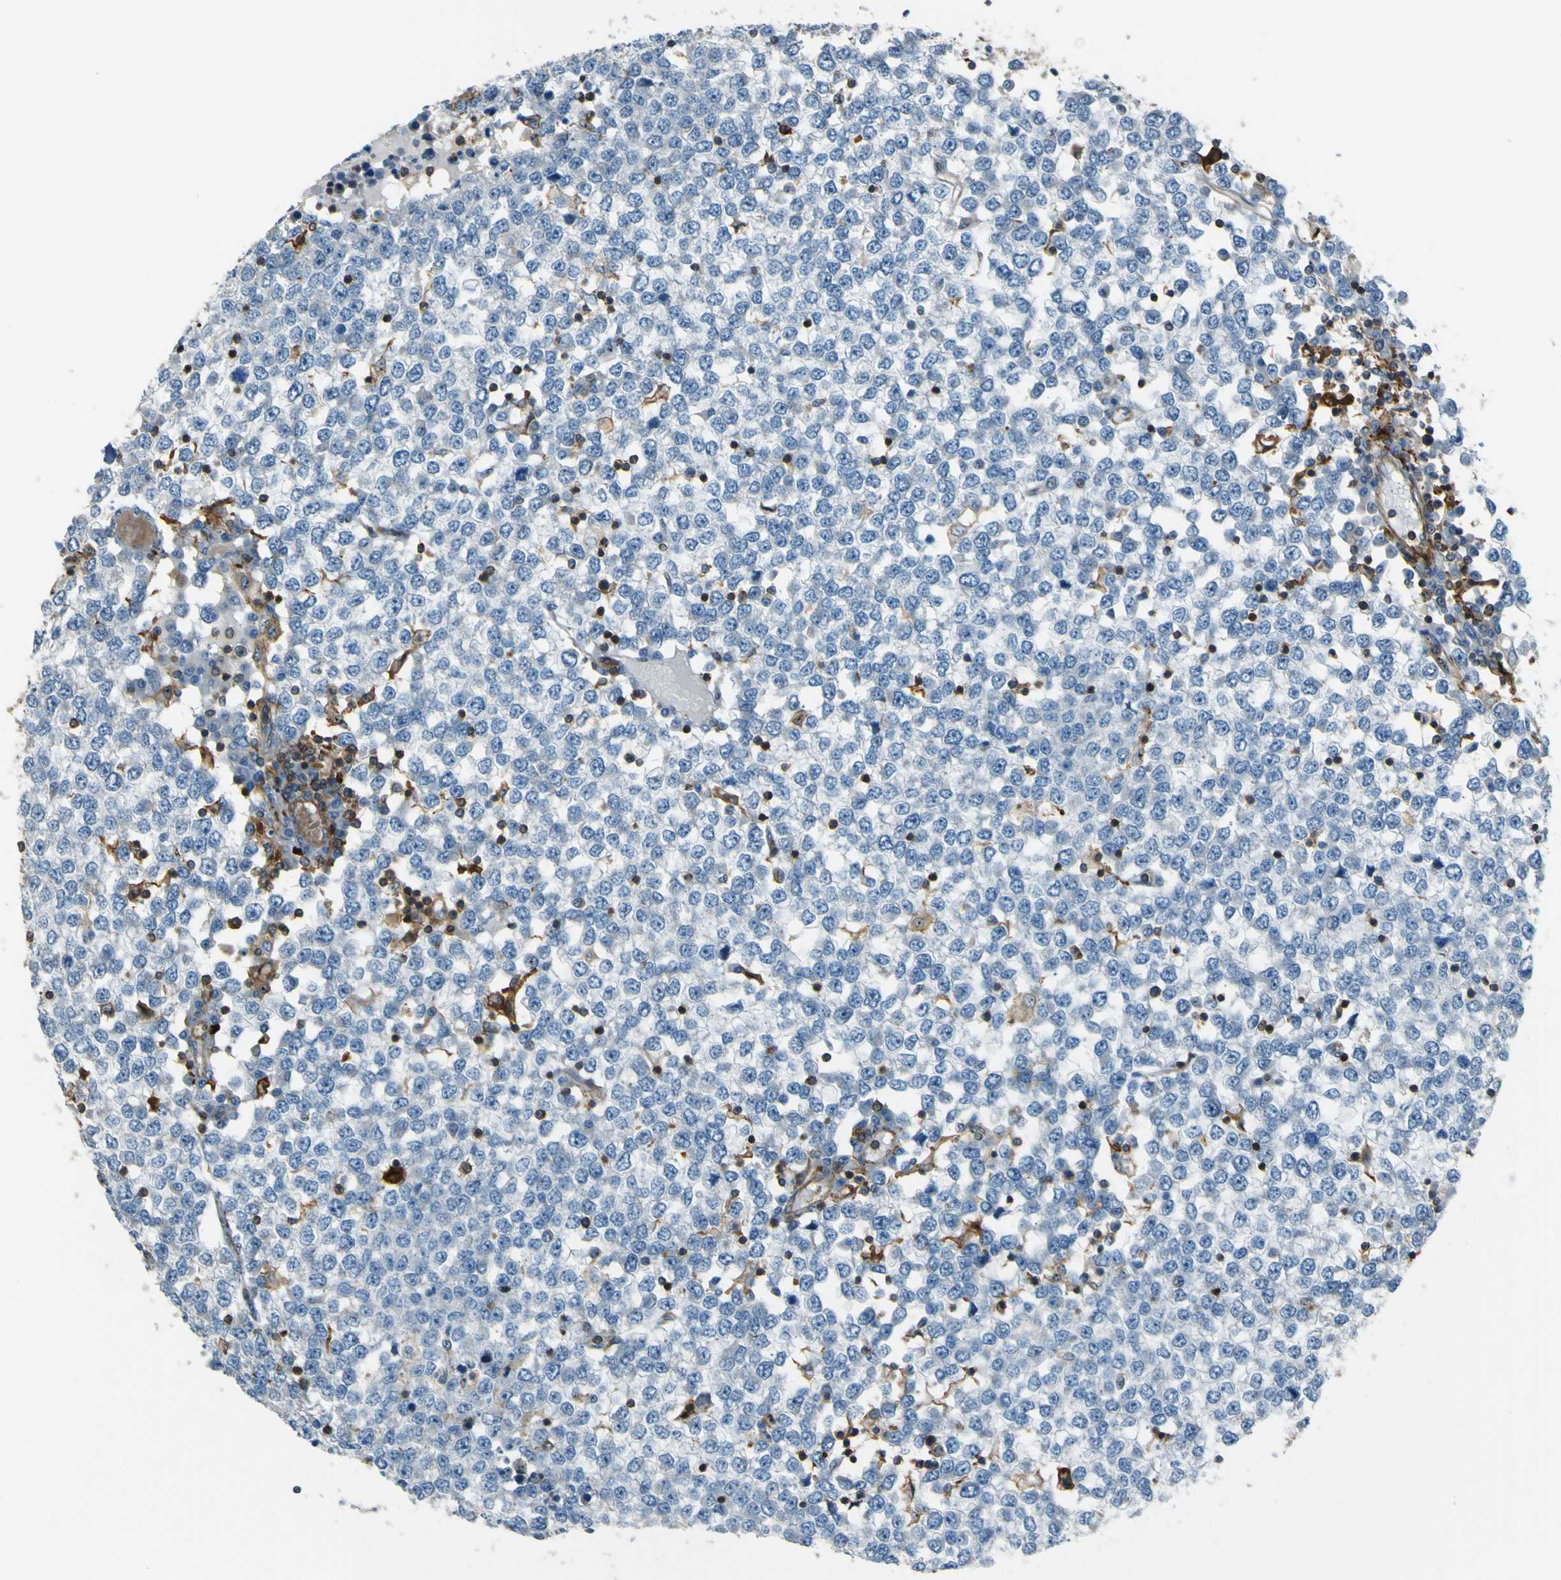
{"staining": {"intensity": "negative", "quantity": "none", "location": "none"}, "tissue": "testis cancer", "cell_type": "Tumor cells", "image_type": "cancer", "snomed": [{"axis": "morphology", "description": "Seminoma, NOS"}, {"axis": "topography", "description": "Testis"}], "caption": "Human testis cancer (seminoma) stained for a protein using immunohistochemistry (IHC) demonstrates no staining in tumor cells.", "gene": "PCDHB5", "patient": {"sex": "male", "age": 65}}